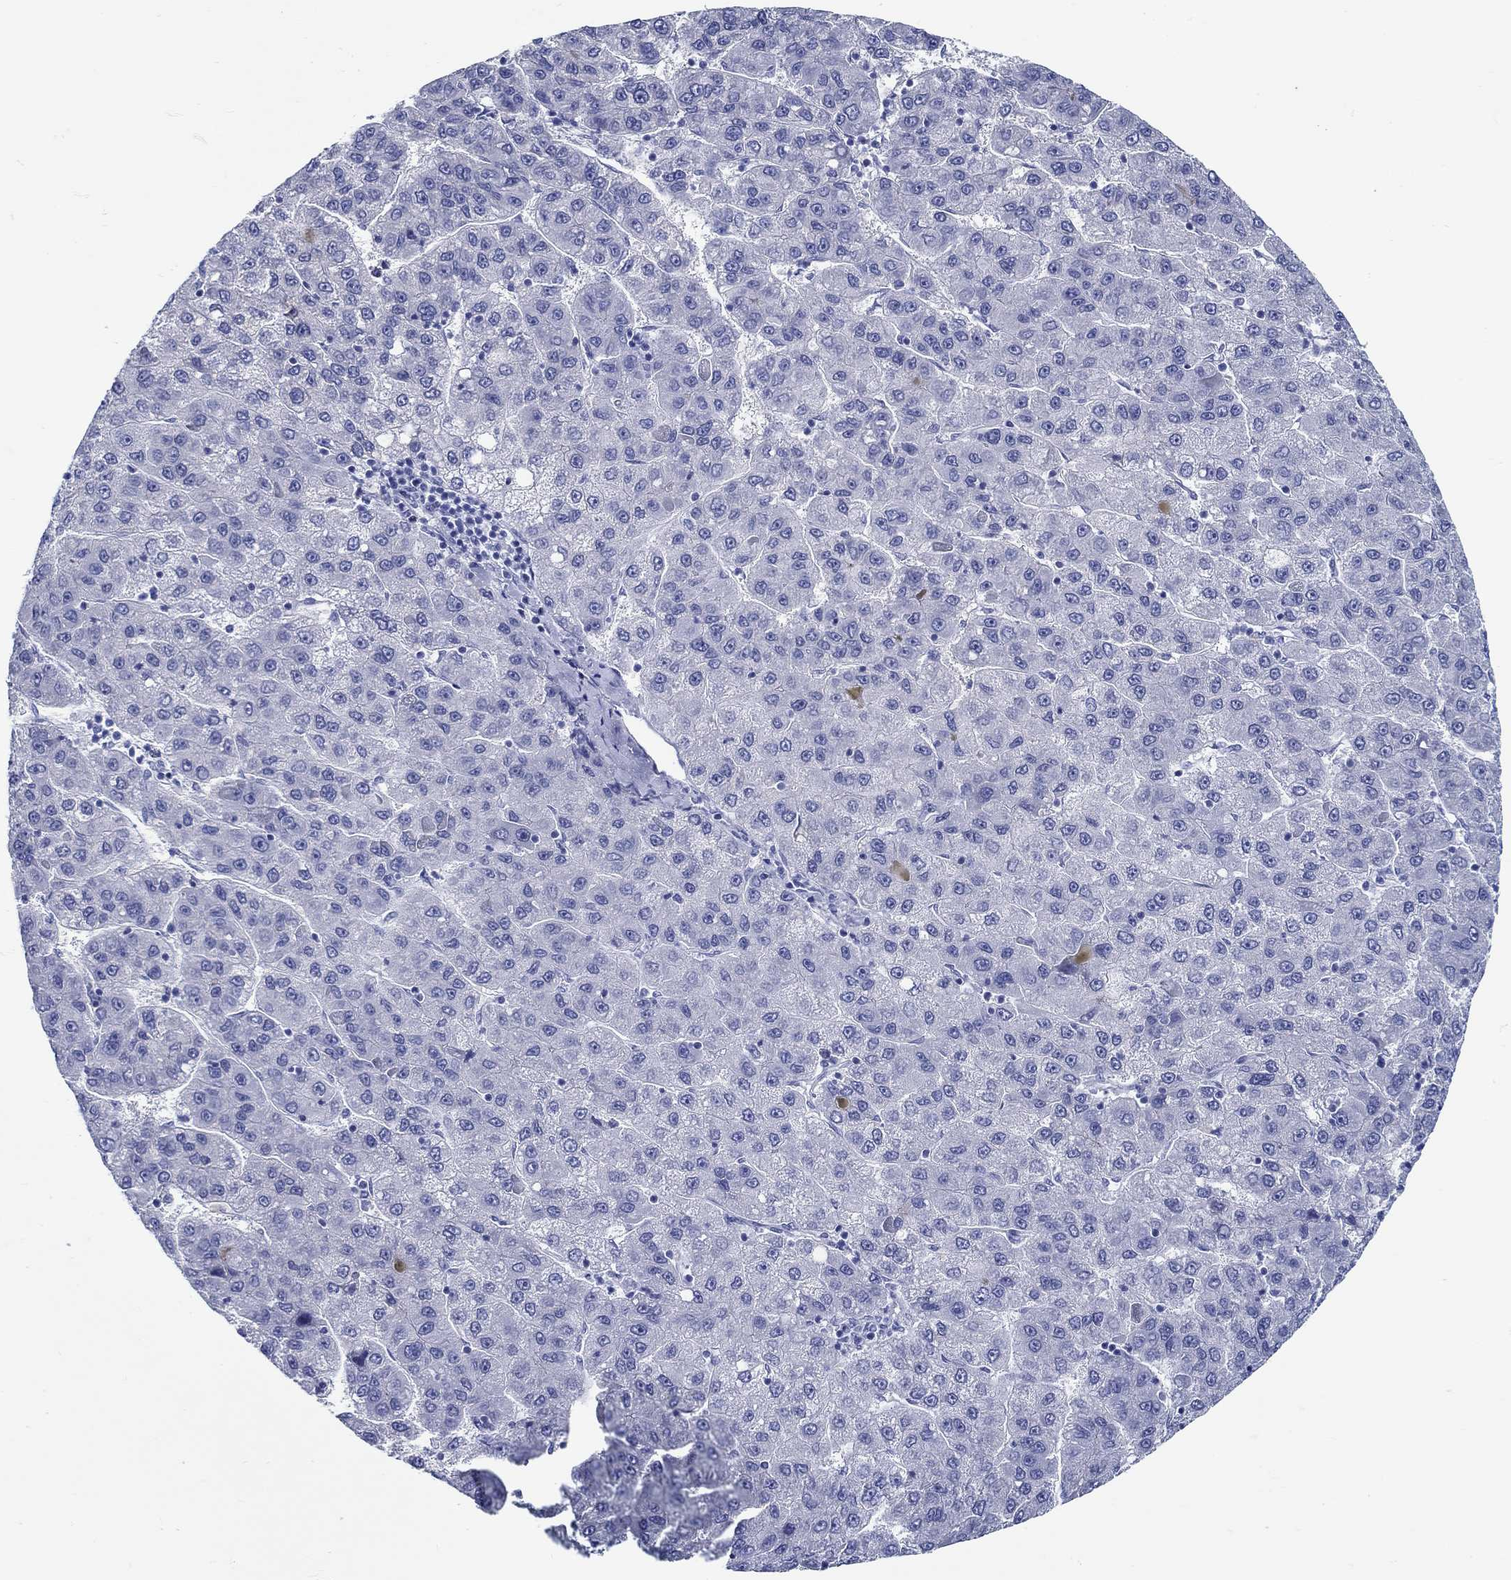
{"staining": {"intensity": "negative", "quantity": "none", "location": "none"}, "tissue": "liver cancer", "cell_type": "Tumor cells", "image_type": "cancer", "snomed": [{"axis": "morphology", "description": "Carcinoma, Hepatocellular, NOS"}, {"axis": "topography", "description": "Liver"}], "caption": "Human liver hepatocellular carcinoma stained for a protein using immunohistochemistry (IHC) reveals no staining in tumor cells.", "gene": "FBXO2", "patient": {"sex": "female", "age": 82}}